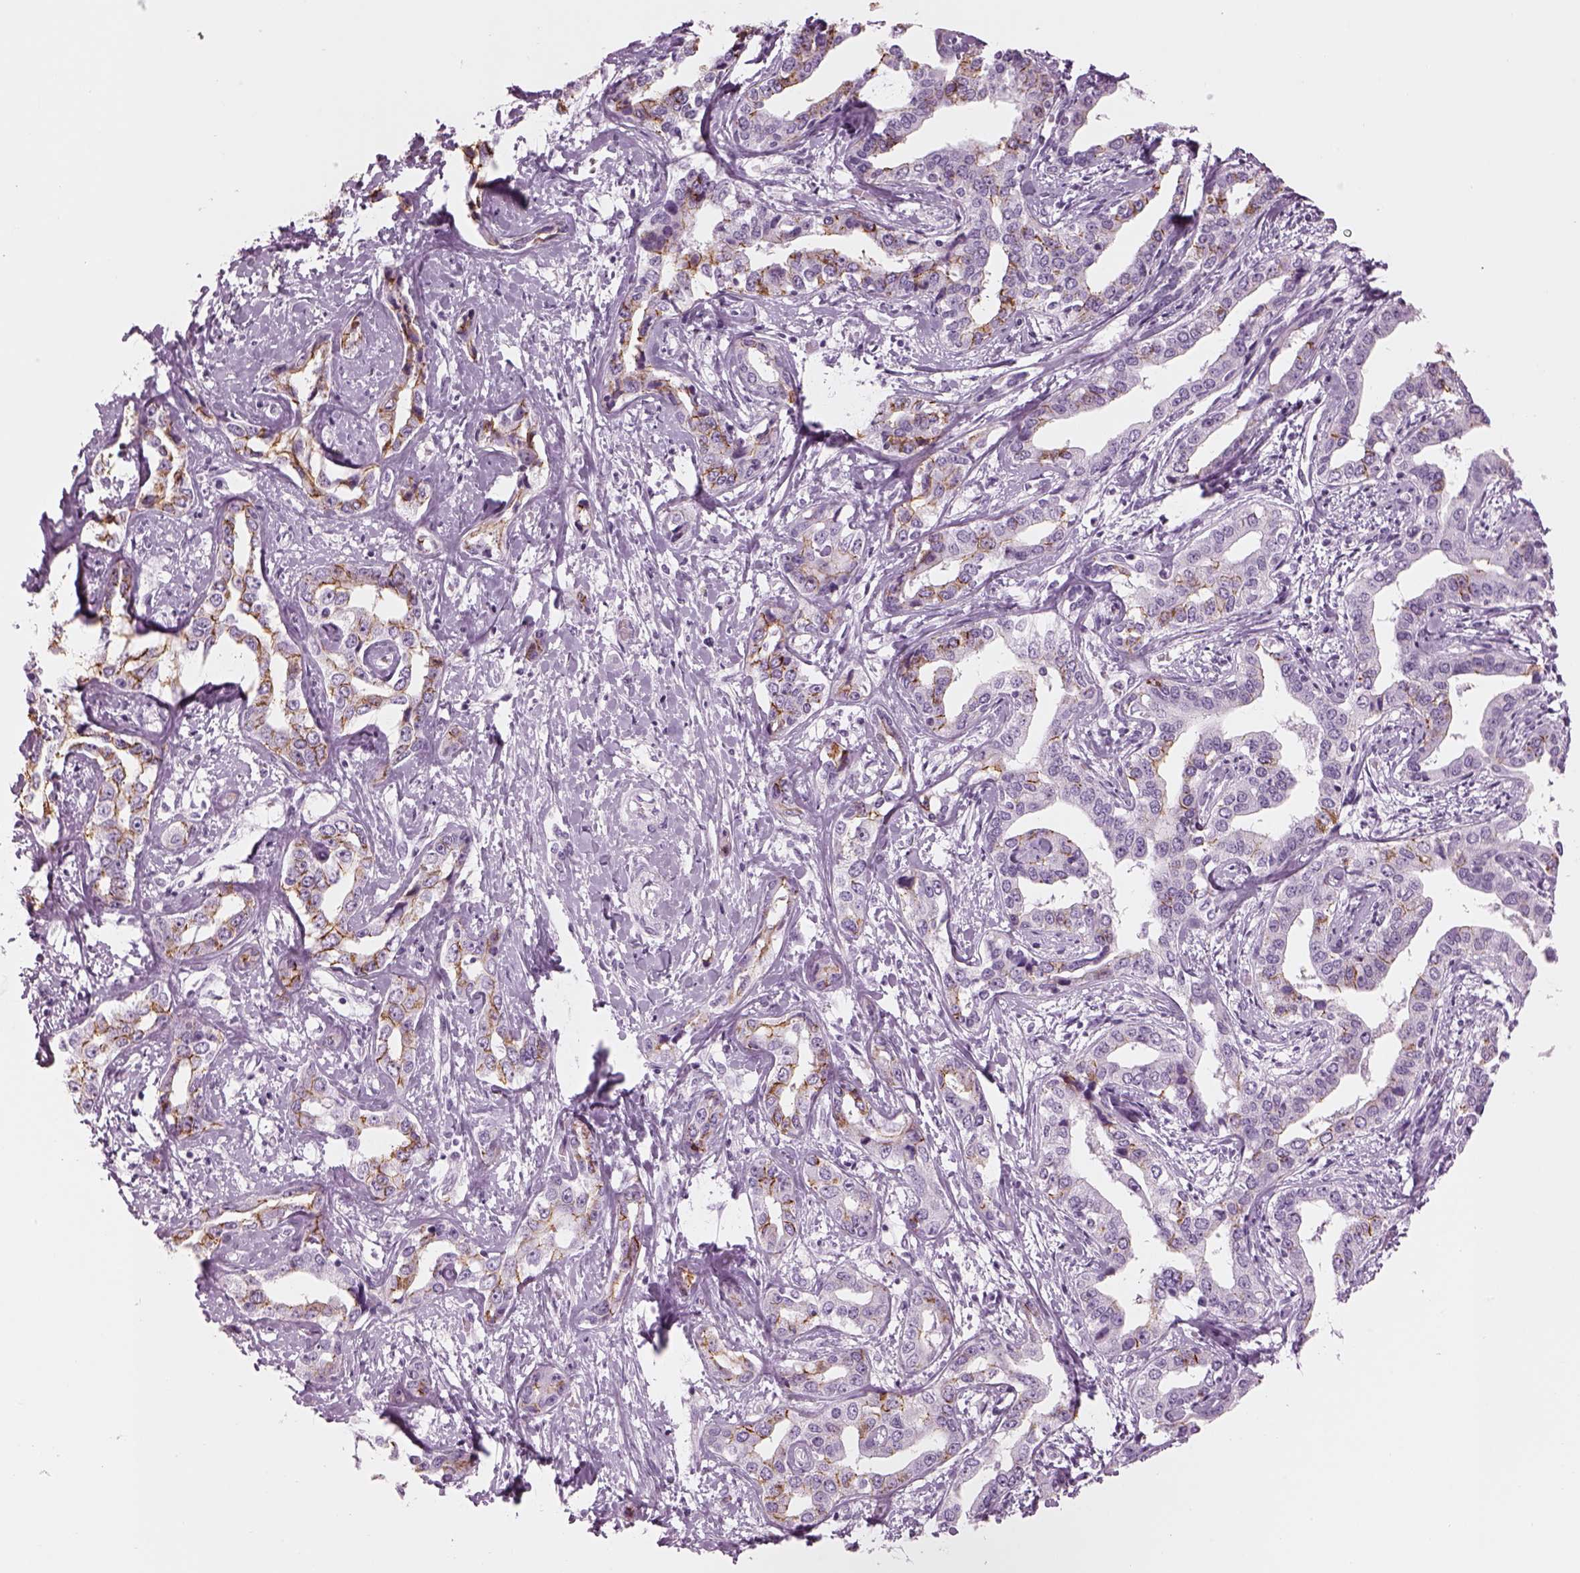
{"staining": {"intensity": "moderate", "quantity": "<25%", "location": "cytoplasmic/membranous"}, "tissue": "liver cancer", "cell_type": "Tumor cells", "image_type": "cancer", "snomed": [{"axis": "morphology", "description": "Cholangiocarcinoma"}, {"axis": "topography", "description": "Liver"}], "caption": "Immunohistochemical staining of liver cancer (cholangiocarcinoma) shows low levels of moderate cytoplasmic/membranous protein staining in about <25% of tumor cells.", "gene": "SAG", "patient": {"sex": "male", "age": 59}}